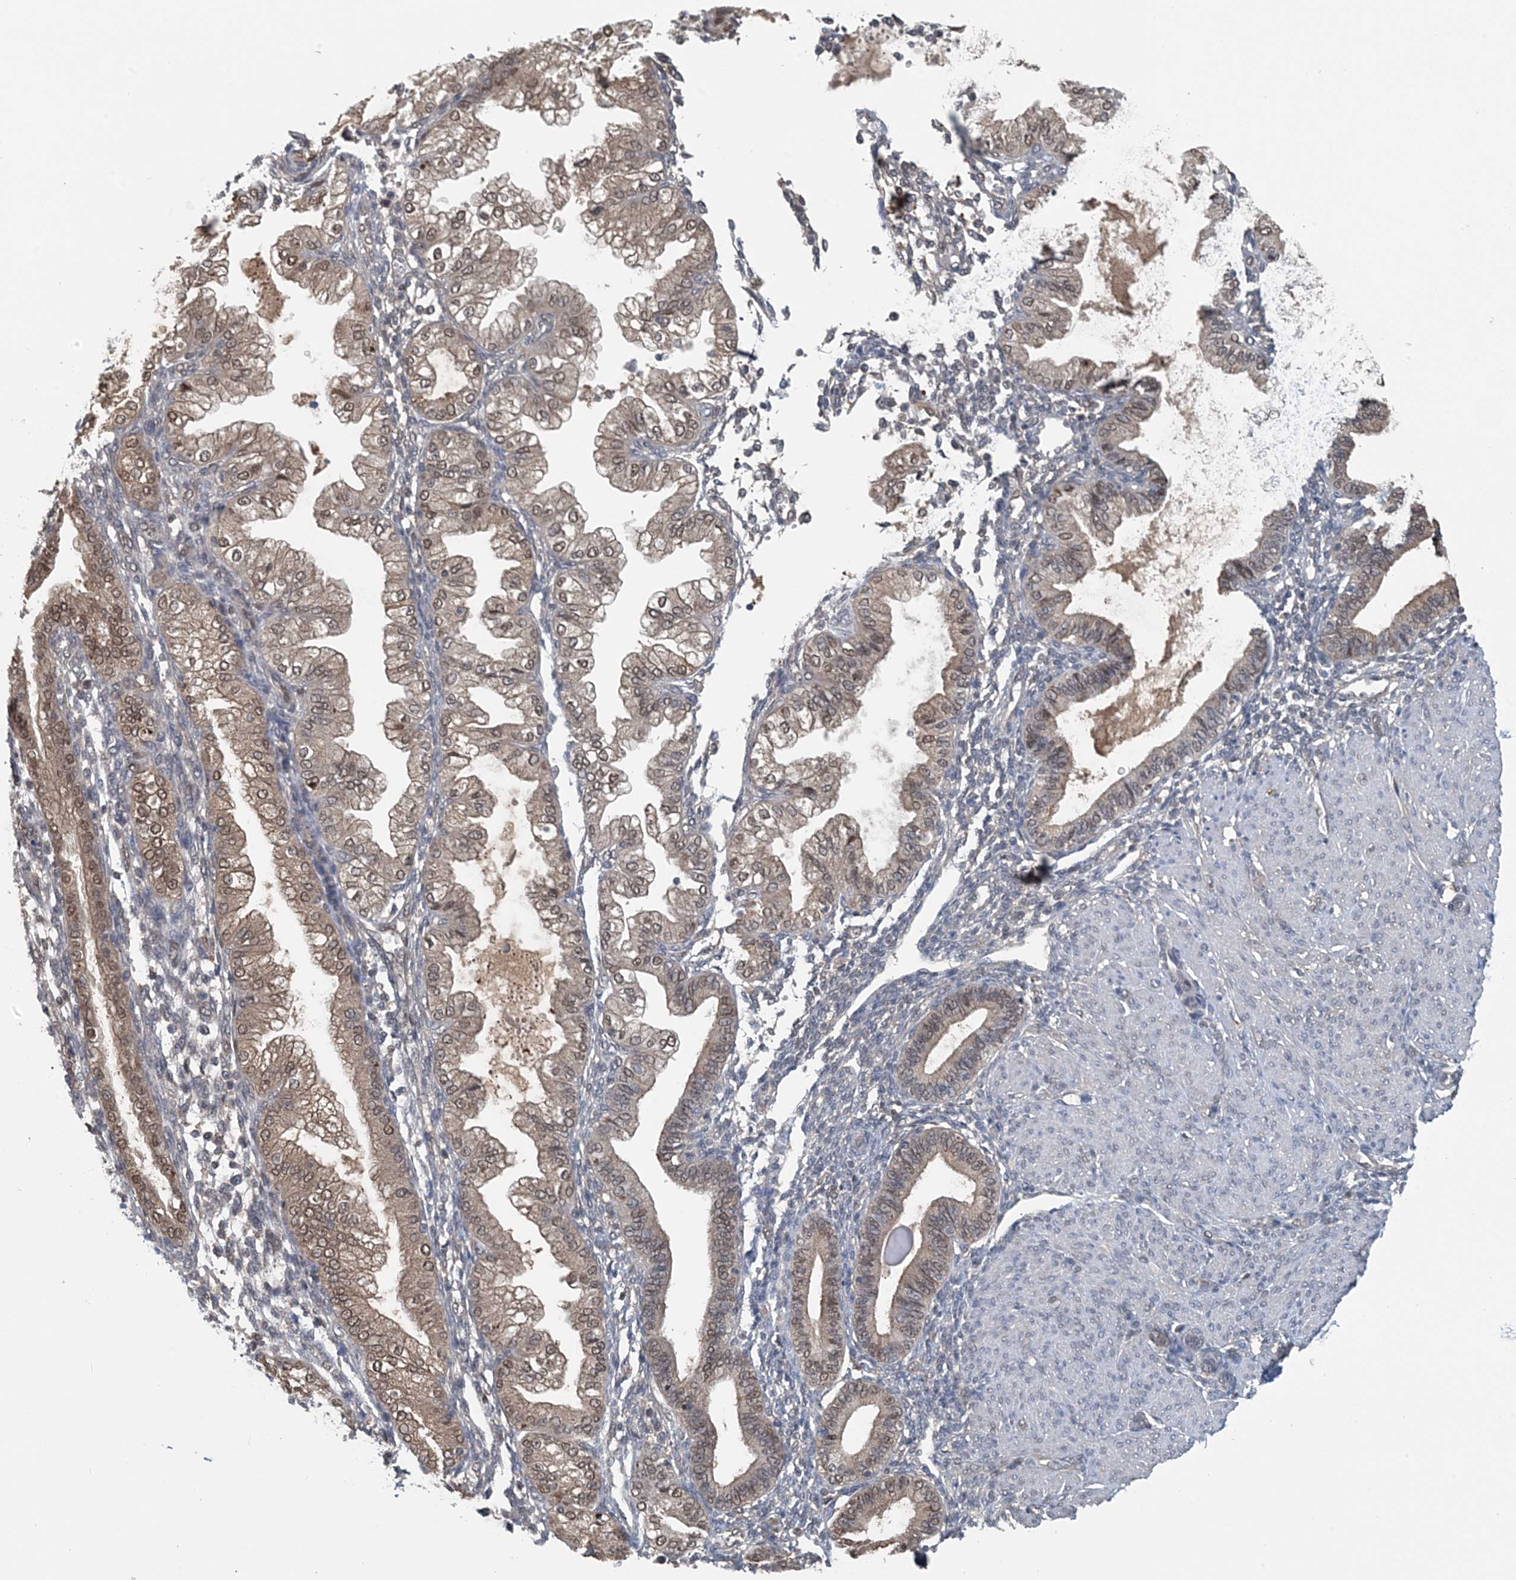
{"staining": {"intensity": "weak", "quantity": "<25%", "location": "nuclear"}, "tissue": "endometrium", "cell_type": "Cells in endometrial stroma", "image_type": "normal", "snomed": [{"axis": "morphology", "description": "Normal tissue, NOS"}, {"axis": "topography", "description": "Endometrium"}], "caption": "Histopathology image shows no significant protein expression in cells in endometrial stroma of normal endometrium. (DAB immunohistochemistry (IHC) visualized using brightfield microscopy, high magnification).", "gene": "HIKESHI", "patient": {"sex": "female", "age": 53}}